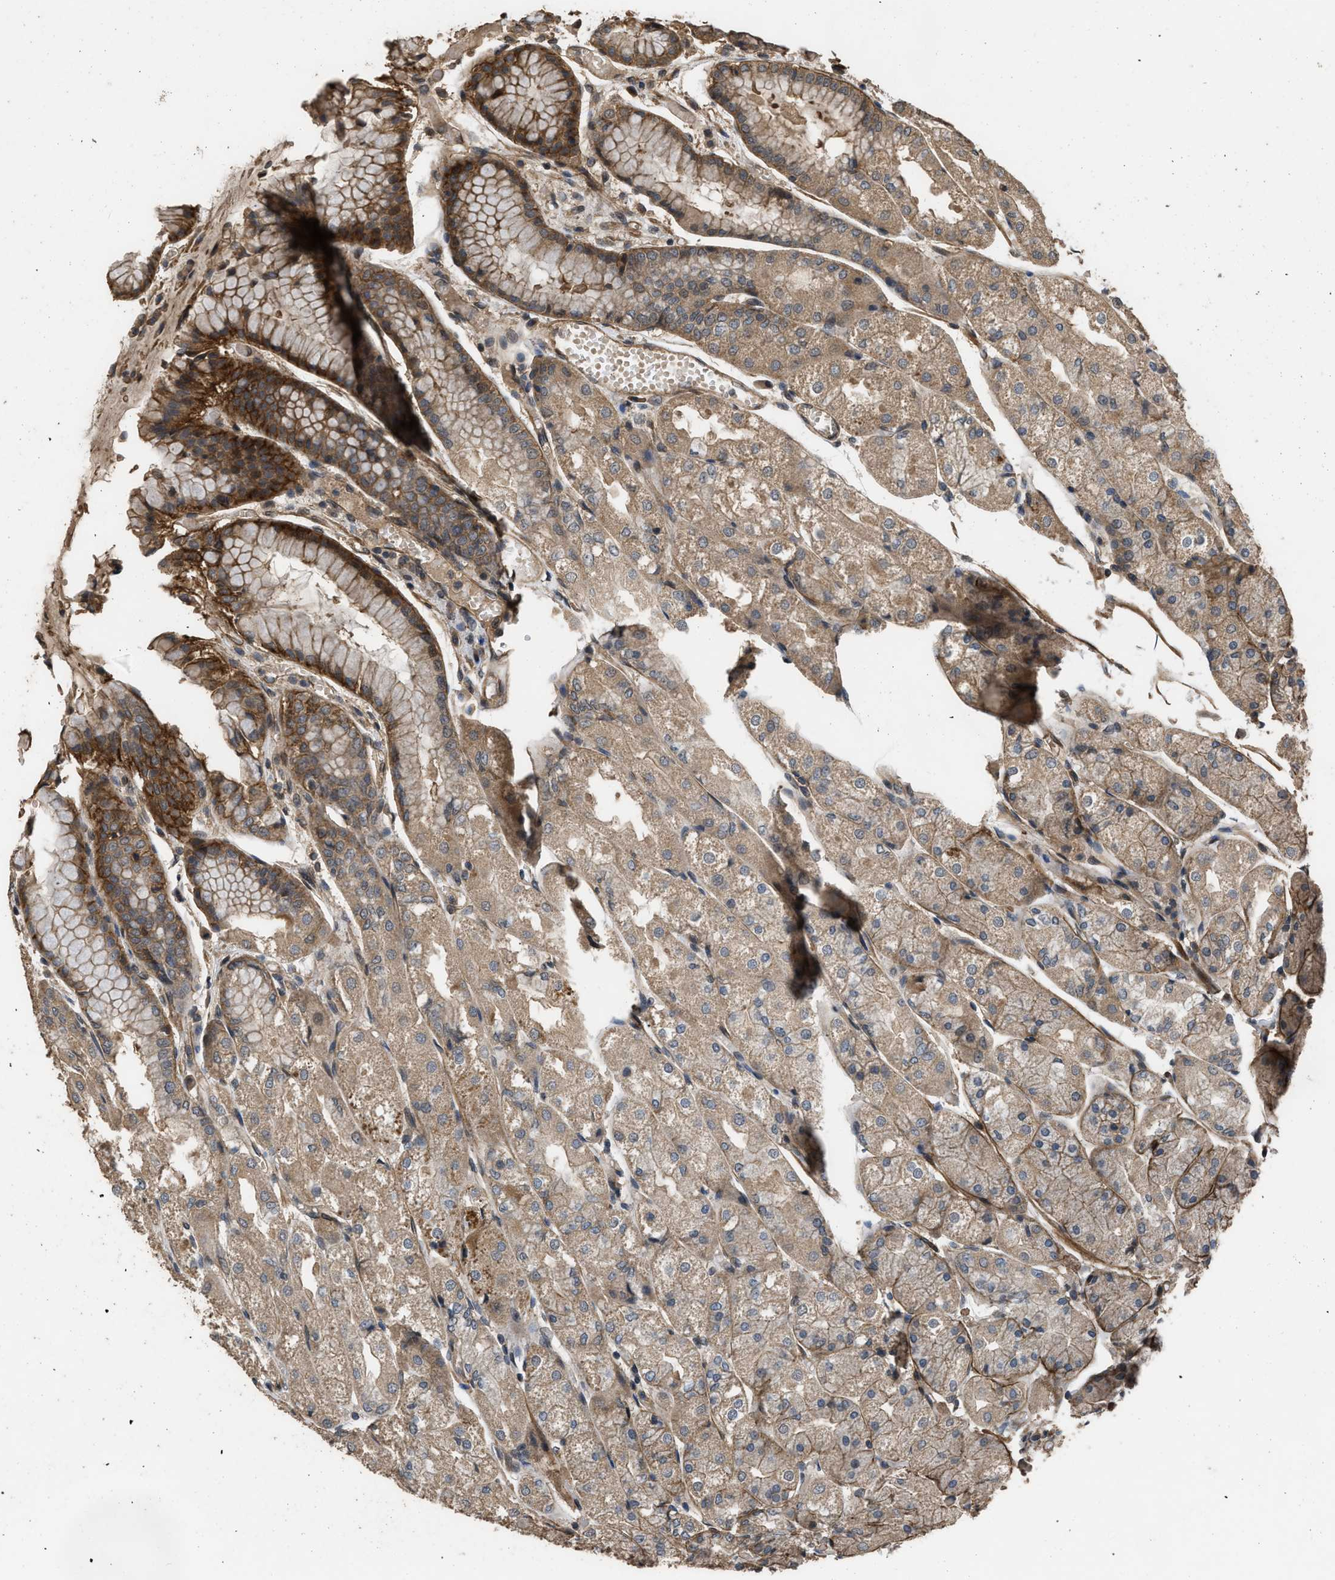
{"staining": {"intensity": "moderate", "quantity": ">75%", "location": "cytoplasmic/membranous"}, "tissue": "stomach", "cell_type": "Glandular cells", "image_type": "normal", "snomed": [{"axis": "morphology", "description": "Normal tissue, NOS"}, {"axis": "topography", "description": "Stomach, upper"}], "caption": "Protein expression by immunohistochemistry (IHC) exhibits moderate cytoplasmic/membranous staining in approximately >75% of glandular cells in benign stomach.", "gene": "UTRN", "patient": {"sex": "male", "age": 72}}